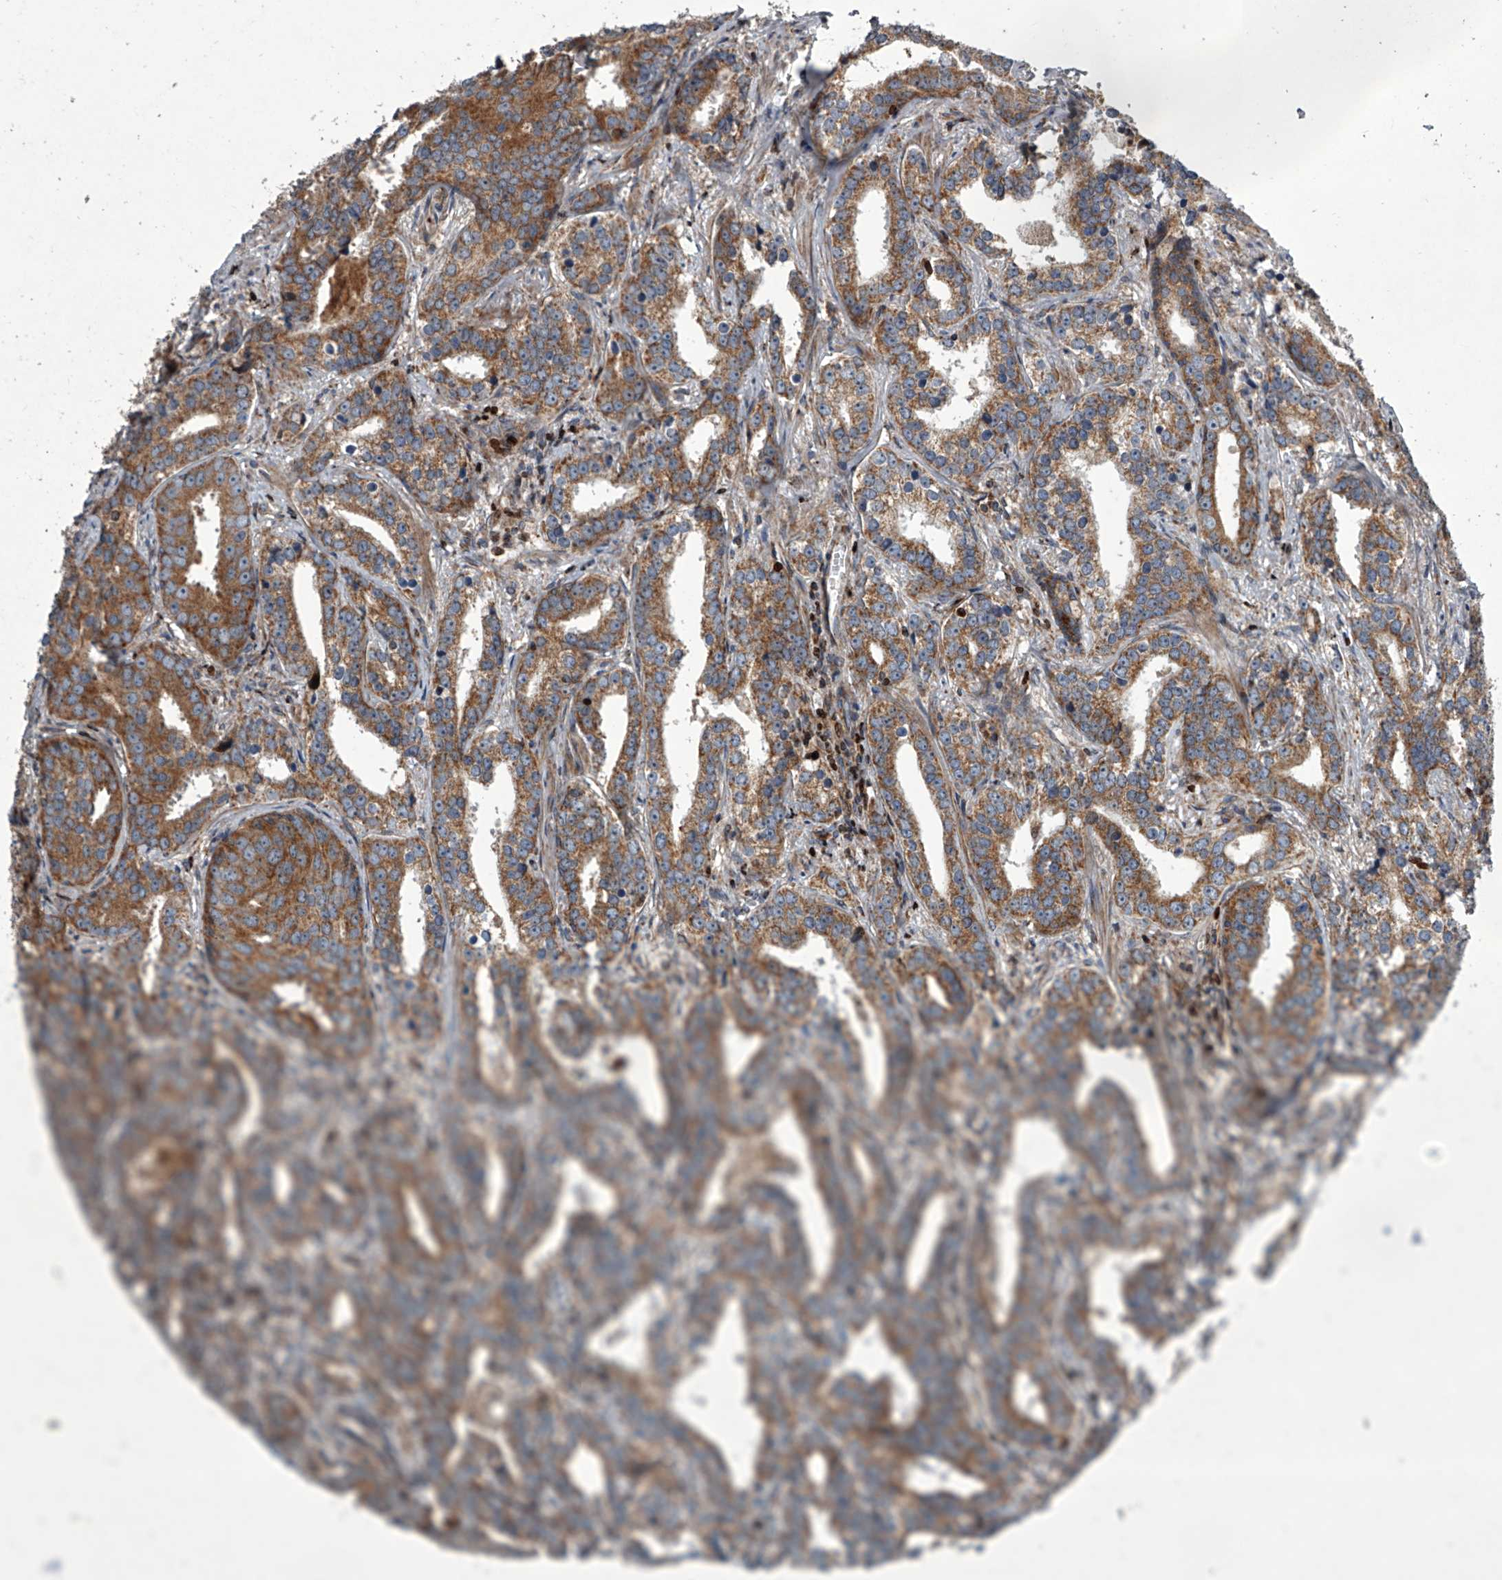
{"staining": {"intensity": "moderate", "quantity": ">75%", "location": "cytoplasmic/membranous"}, "tissue": "prostate cancer", "cell_type": "Tumor cells", "image_type": "cancer", "snomed": [{"axis": "morphology", "description": "Adenocarcinoma, High grade"}, {"axis": "topography", "description": "Prostate"}], "caption": "The image reveals staining of prostate cancer (adenocarcinoma (high-grade)), revealing moderate cytoplasmic/membranous protein staining (brown color) within tumor cells.", "gene": "STRADA", "patient": {"sex": "male", "age": 62}}